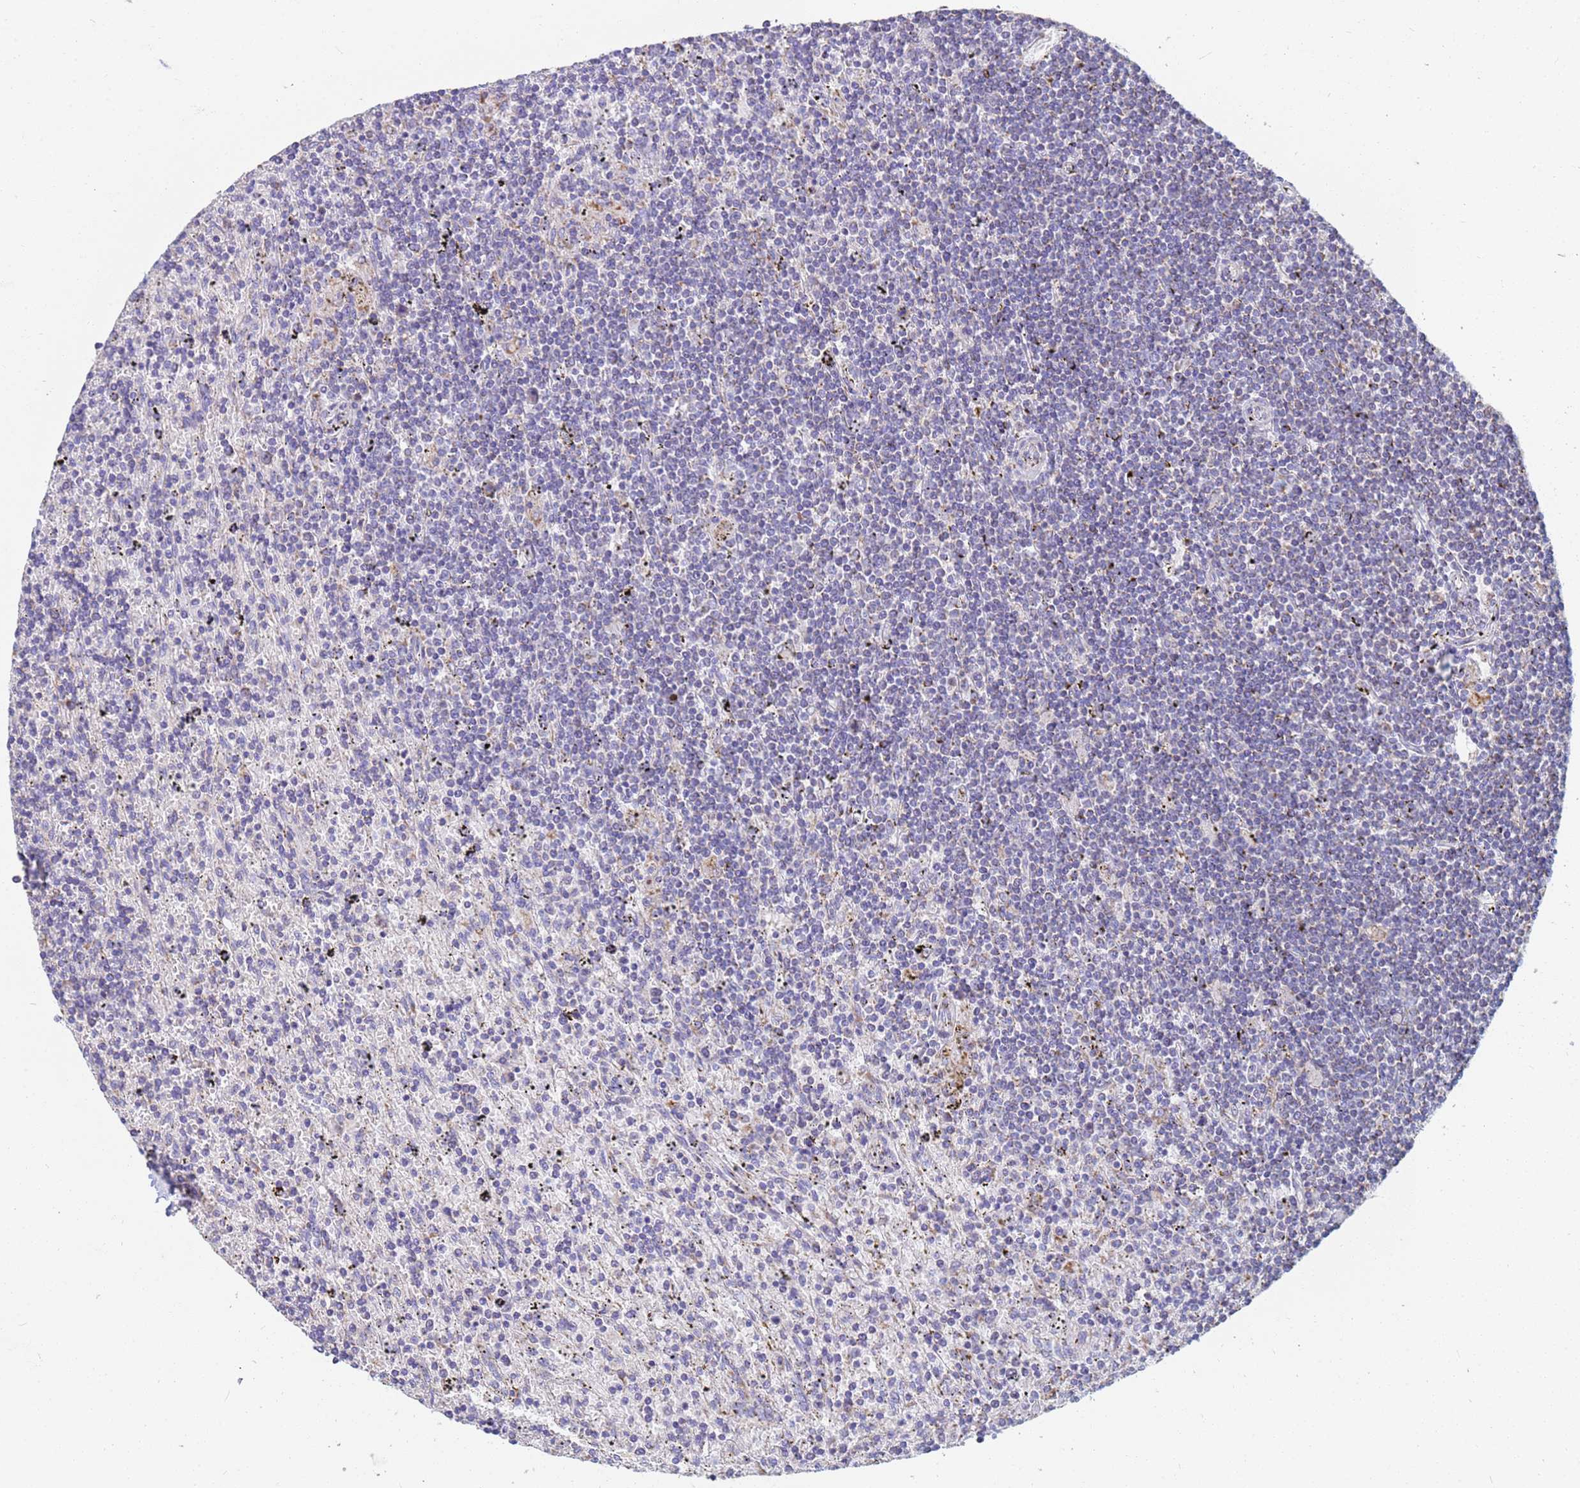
{"staining": {"intensity": "negative", "quantity": "none", "location": "none"}, "tissue": "lymphoma", "cell_type": "Tumor cells", "image_type": "cancer", "snomed": [{"axis": "morphology", "description": "Malignant lymphoma, non-Hodgkin's type, Low grade"}, {"axis": "topography", "description": "Spleen"}], "caption": "Immunohistochemistry image of neoplastic tissue: human malignant lymphoma, non-Hodgkin's type (low-grade) stained with DAB shows no significant protein staining in tumor cells.", "gene": "UQCRH", "patient": {"sex": "male", "age": 76}}